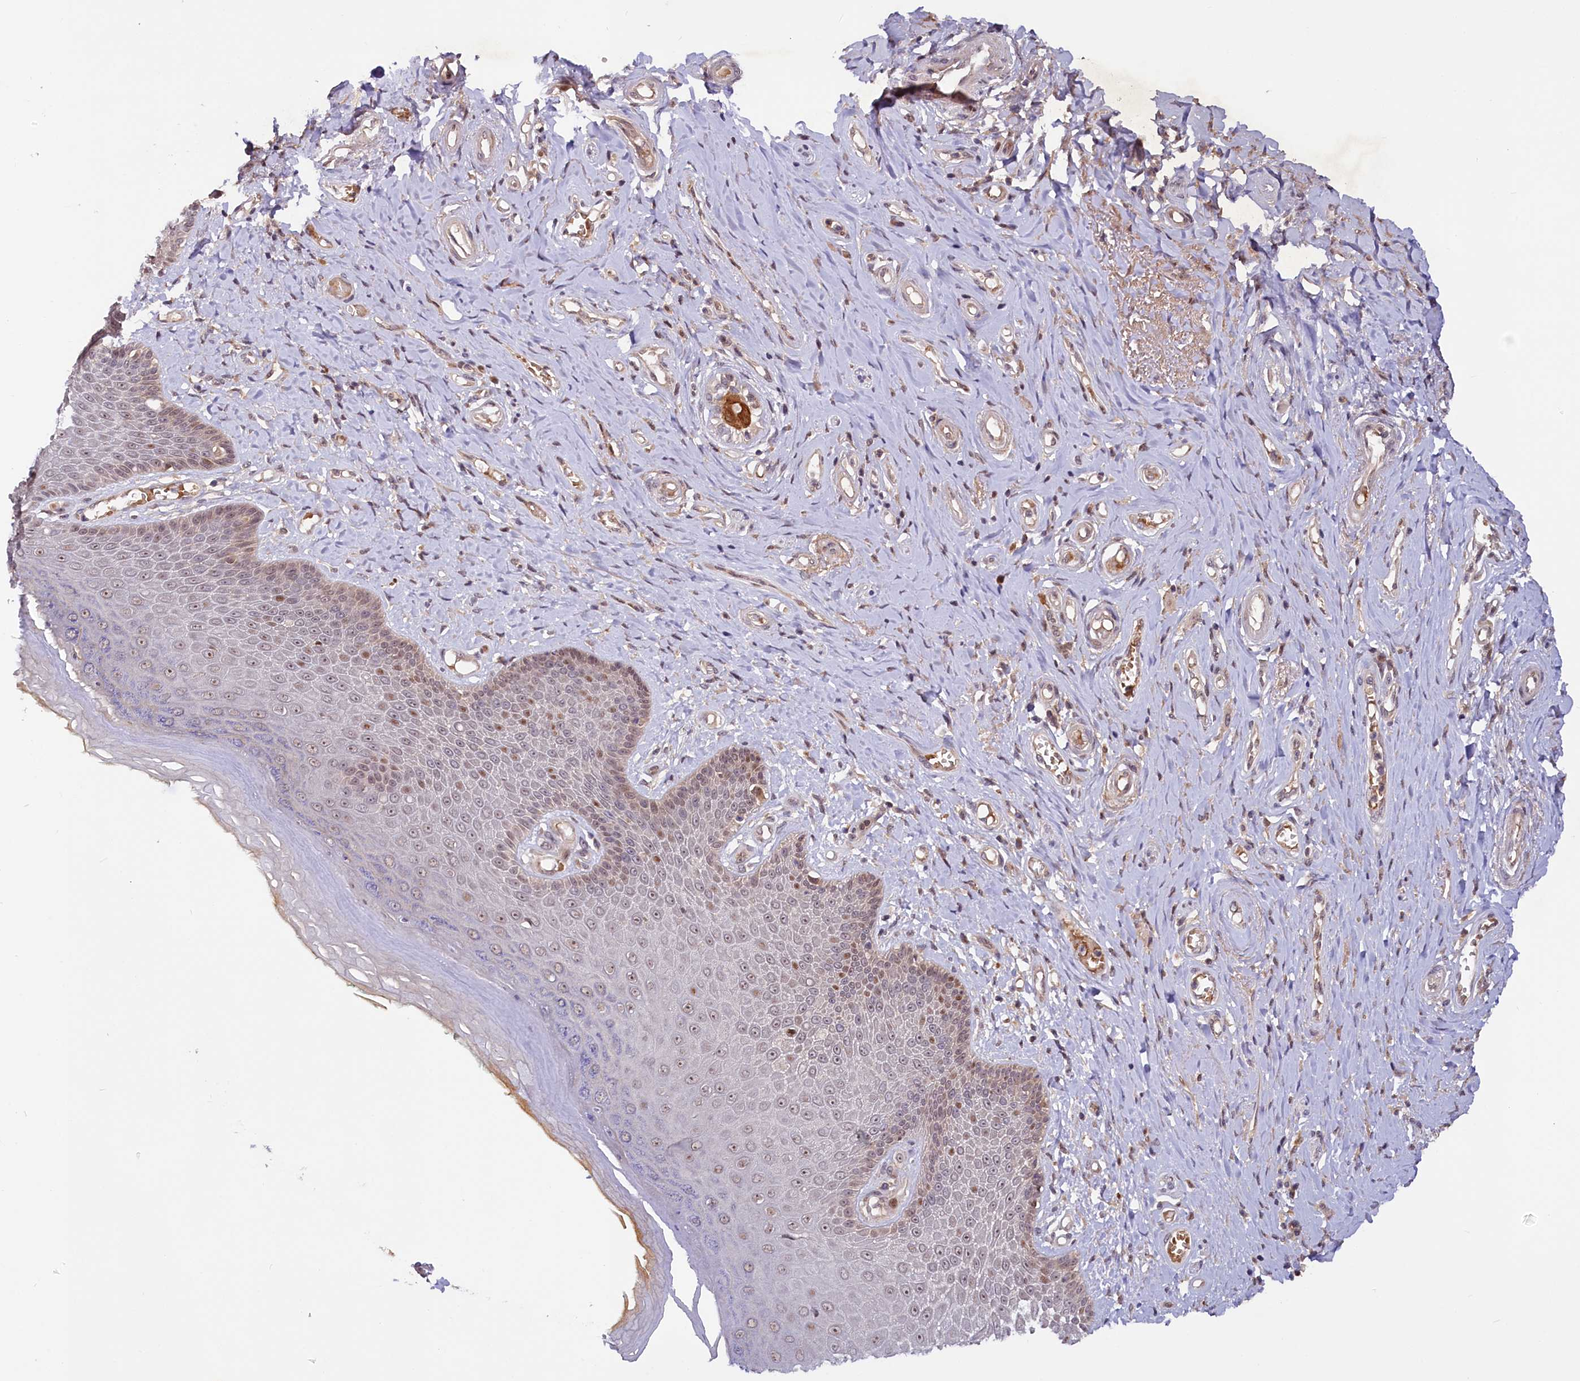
{"staining": {"intensity": "moderate", "quantity": "25%-75%", "location": "nuclear"}, "tissue": "skin", "cell_type": "Epidermal cells", "image_type": "normal", "snomed": [{"axis": "morphology", "description": "Normal tissue, NOS"}, {"axis": "topography", "description": "Anal"}], "caption": "Protein analysis of normal skin reveals moderate nuclear expression in about 25%-75% of epidermal cells.", "gene": "N4BP2L1", "patient": {"sex": "male", "age": 78}}